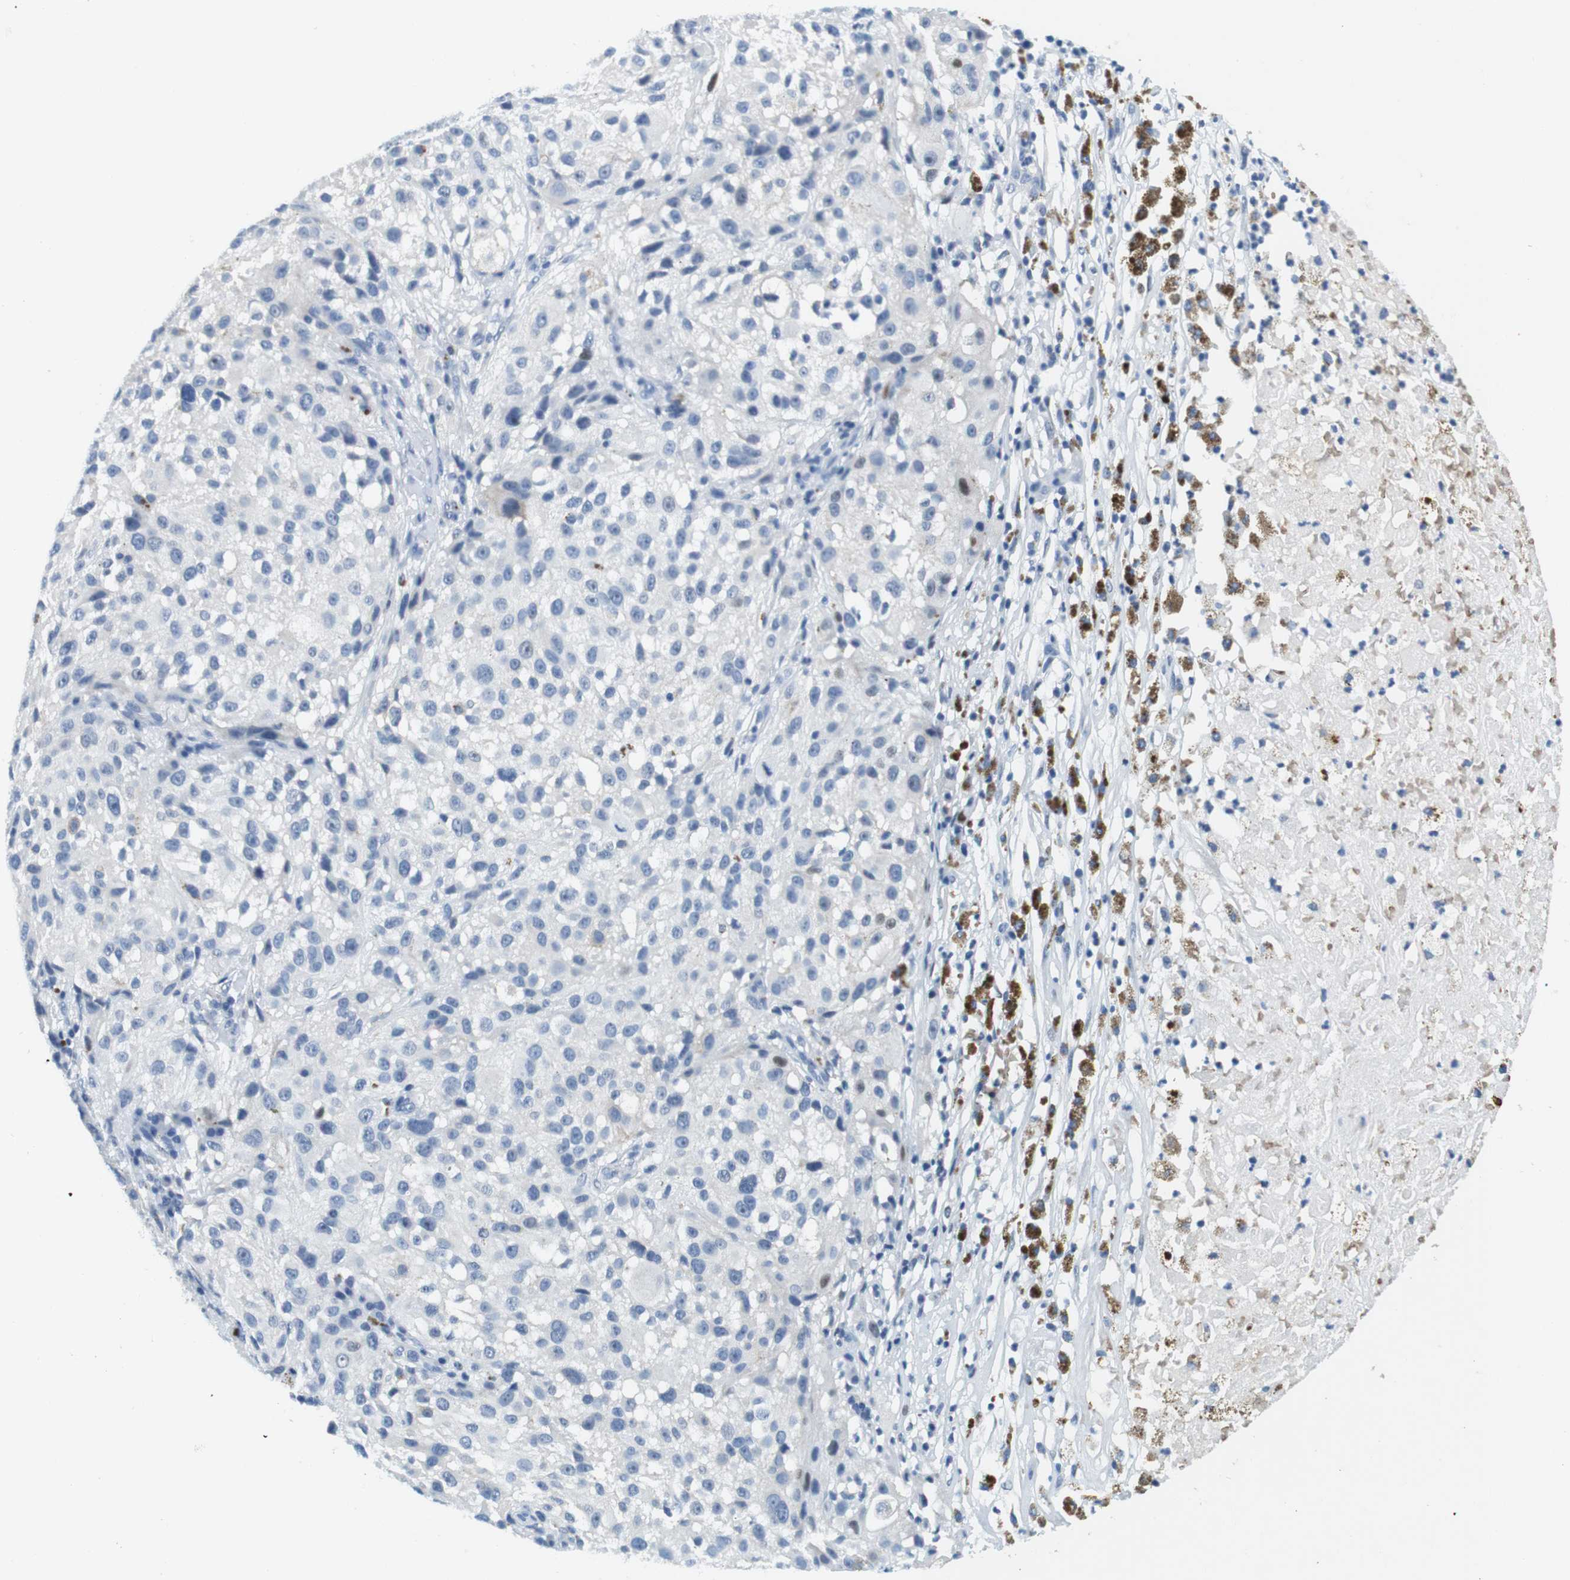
{"staining": {"intensity": "negative", "quantity": "none", "location": "none"}, "tissue": "melanoma", "cell_type": "Tumor cells", "image_type": "cancer", "snomed": [{"axis": "morphology", "description": "Necrosis, NOS"}, {"axis": "morphology", "description": "Malignant melanoma, NOS"}, {"axis": "topography", "description": "Skin"}], "caption": "A histopathology image of melanoma stained for a protein shows no brown staining in tumor cells.", "gene": "TFAP2C", "patient": {"sex": "female", "age": 87}}